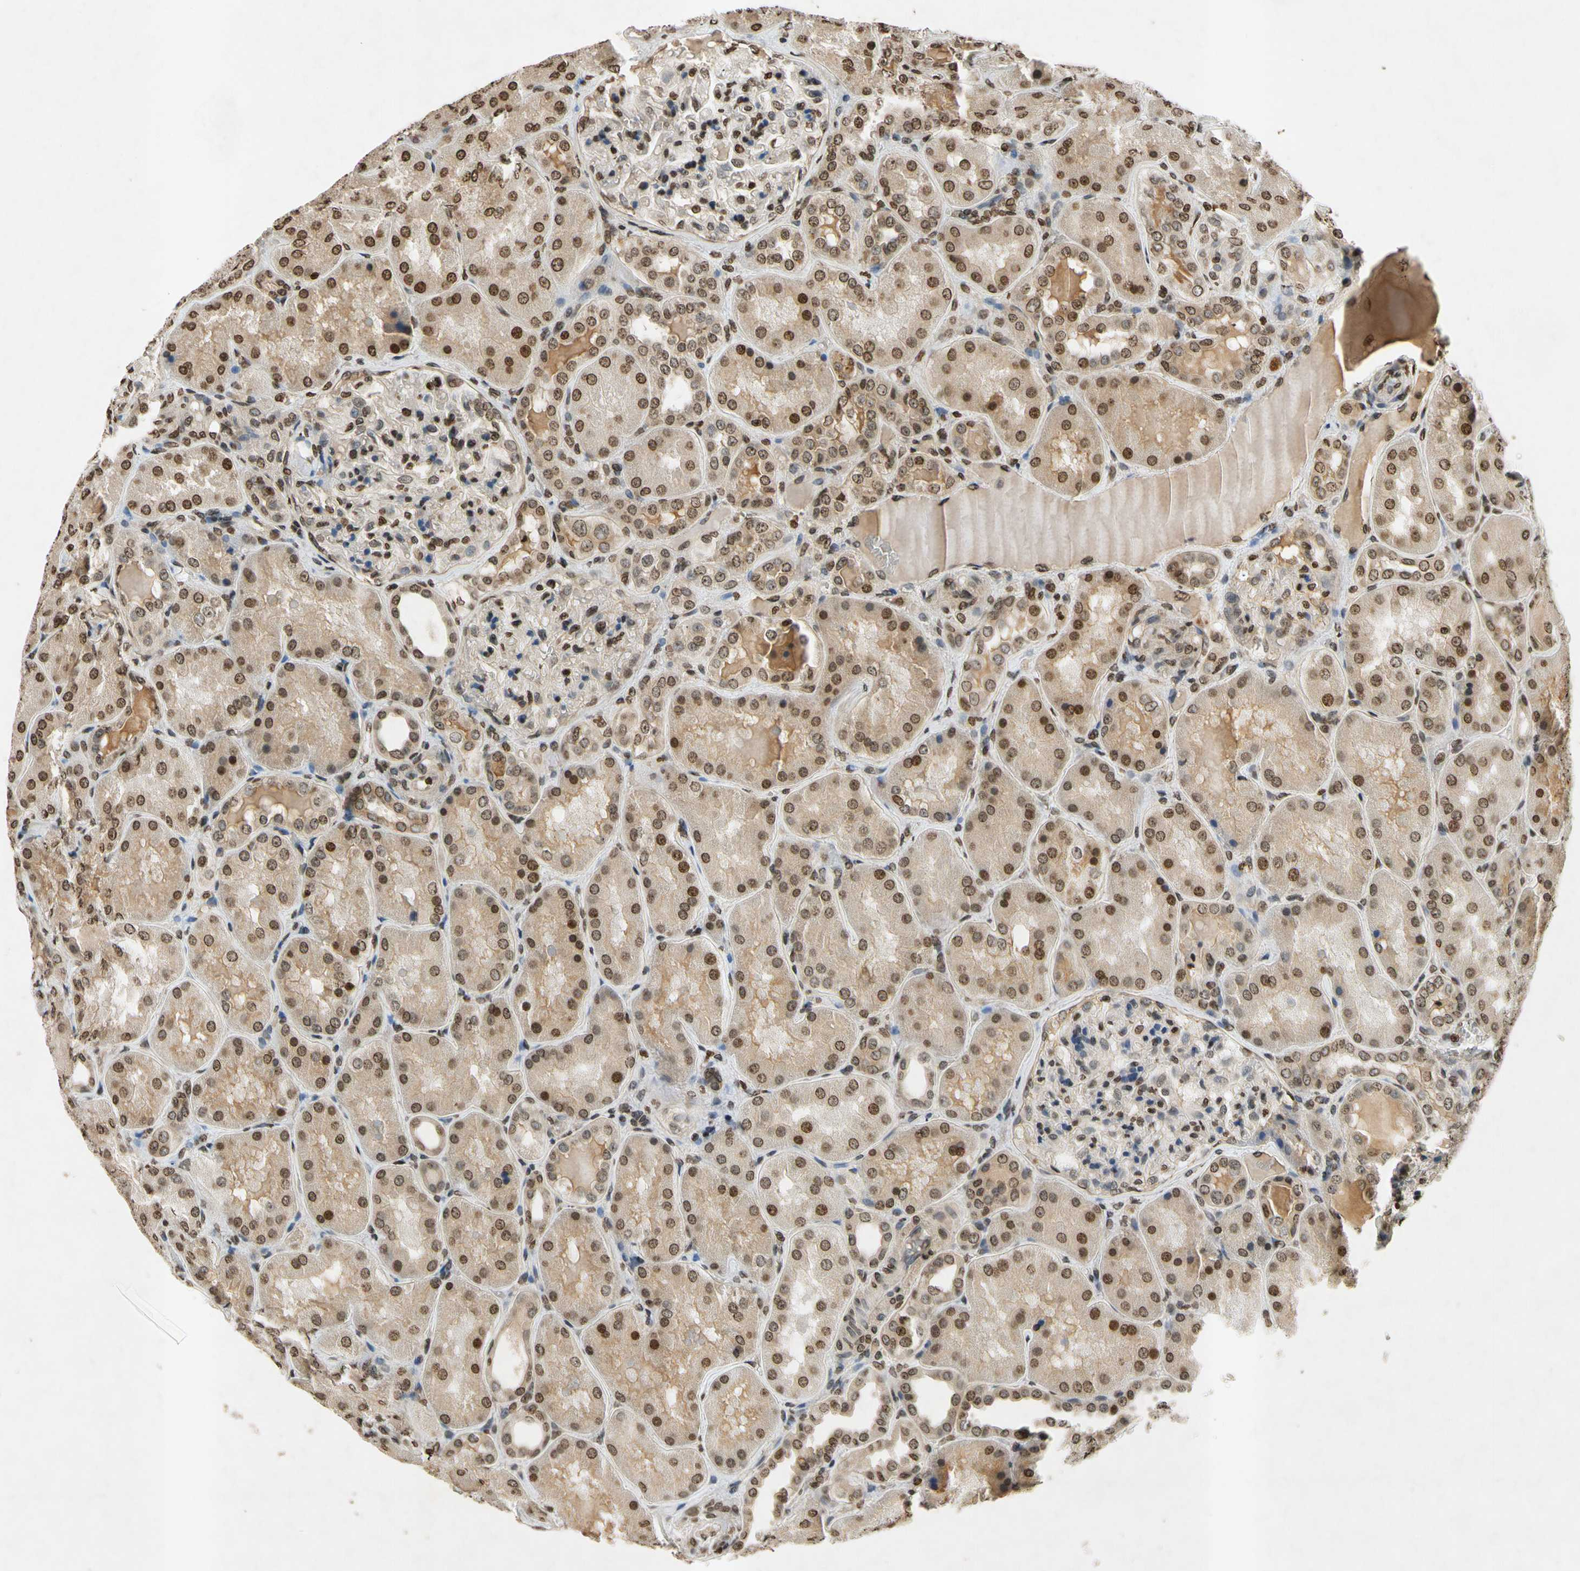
{"staining": {"intensity": "strong", "quantity": "<25%", "location": "nuclear"}, "tissue": "kidney", "cell_type": "Cells in glomeruli", "image_type": "normal", "snomed": [{"axis": "morphology", "description": "Normal tissue, NOS"}, {"axis": "topography", "description": "Kidney"}], "caption": "Immunohistochemical staining of unremarkable human kidney shows medium levels of strong nuclear expression in approximately <25% of cells in glomeruli.", "gene": "HOXB3", "patient": {"sex": "female", "age": 56}}